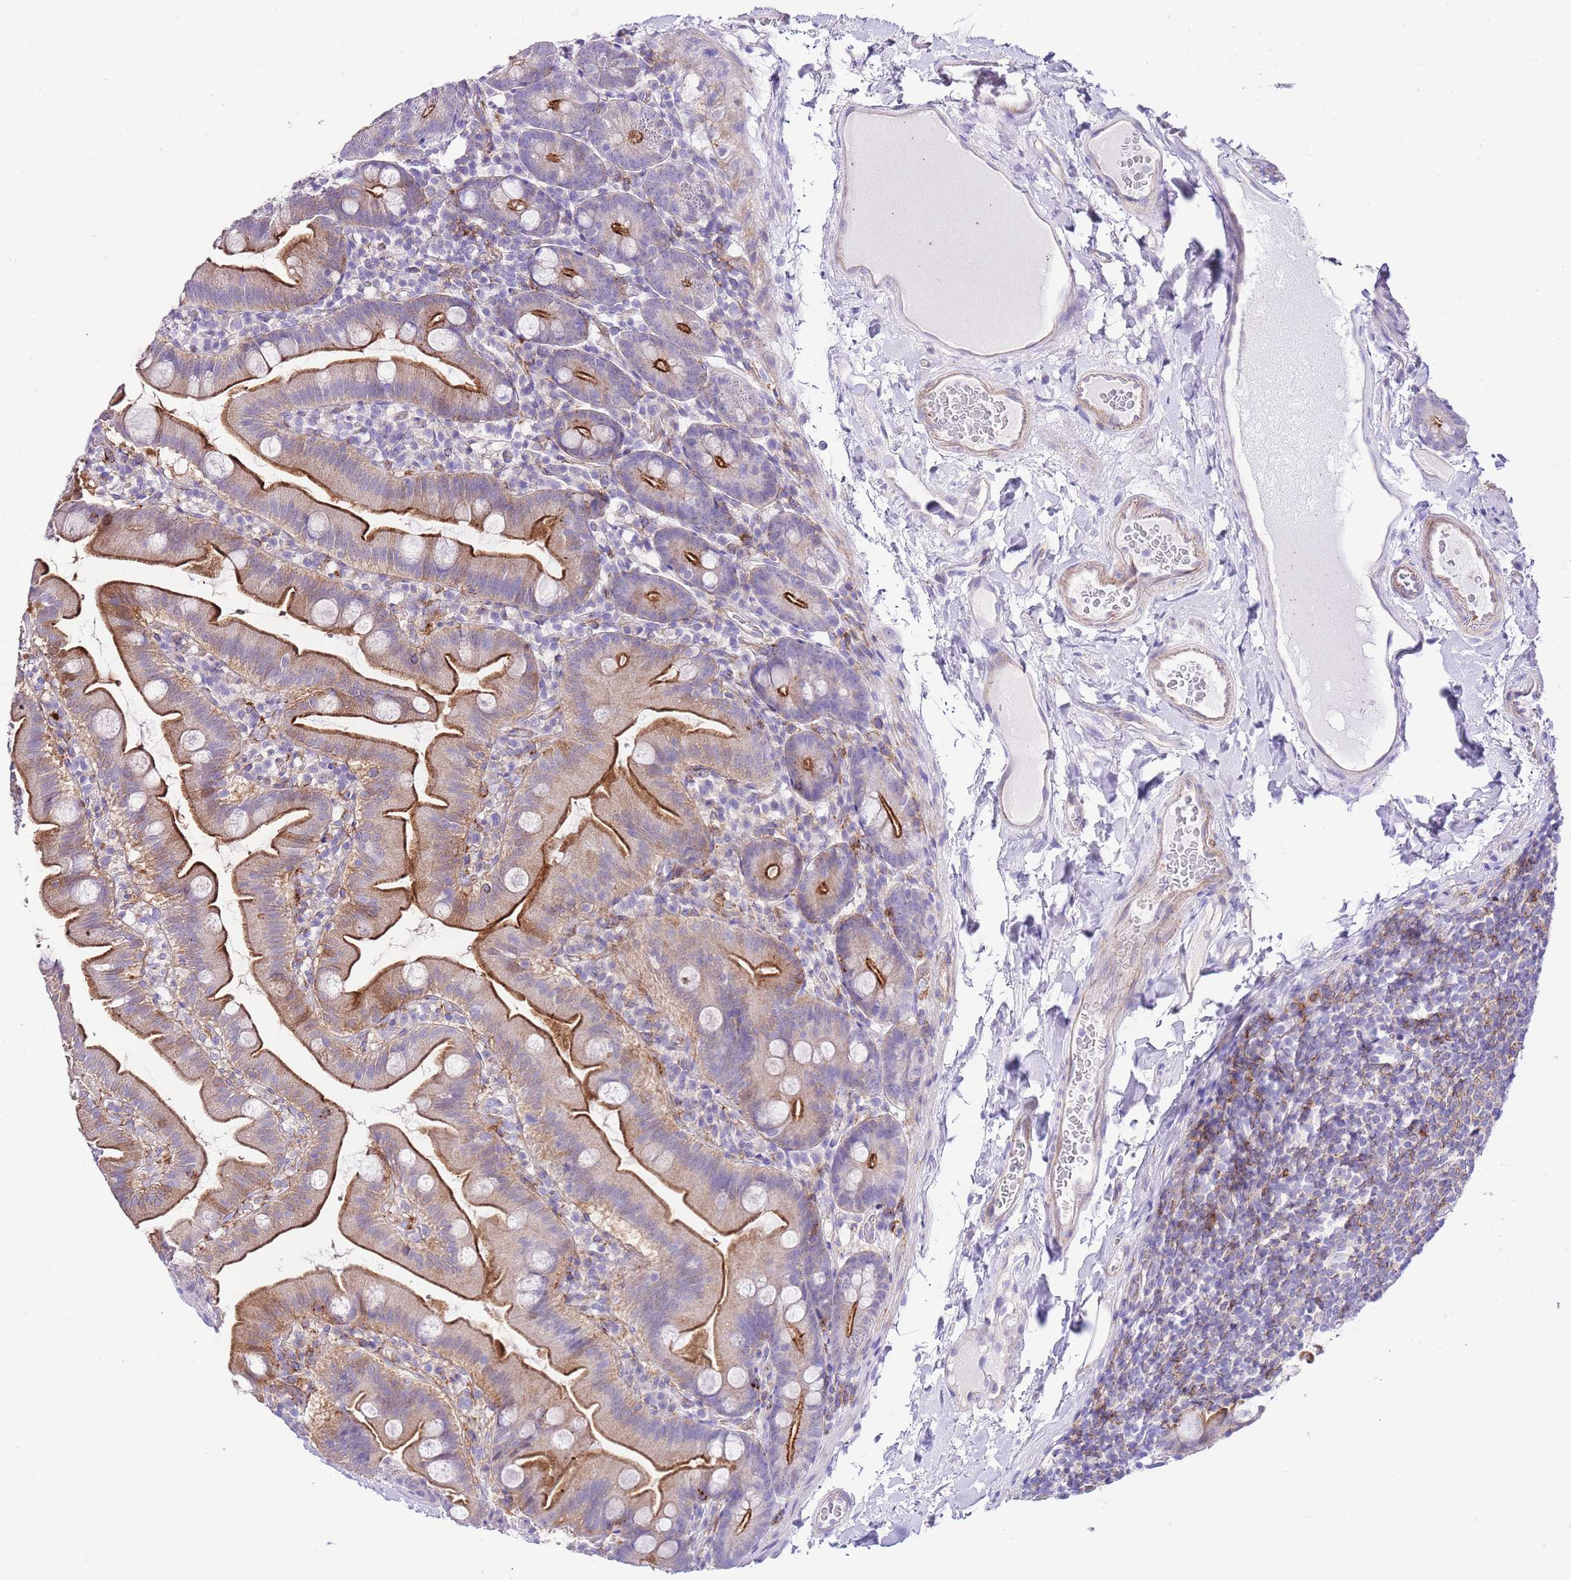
{"staining": {"intensity": "strong", "quantity": "25%-75%", "location": "cytoplasmic/membranous"}, "tissue": "small intestine", "cell_type": "Glandular cells", "image_type": "normal", "snomed": [{"axis": "morphology", "description": "Normal tissue, NOS"}, {"axis": "topography", "description": "Small intestine"}], "caption": "Human small intestine stained for a protein (brown) exhibits strong cytoplasmic/membranous positive staining in approximately 25%-75% of glandular cells.", "gene": "ALDH3A1", "patient": {"sex": "female", "age": 68}}